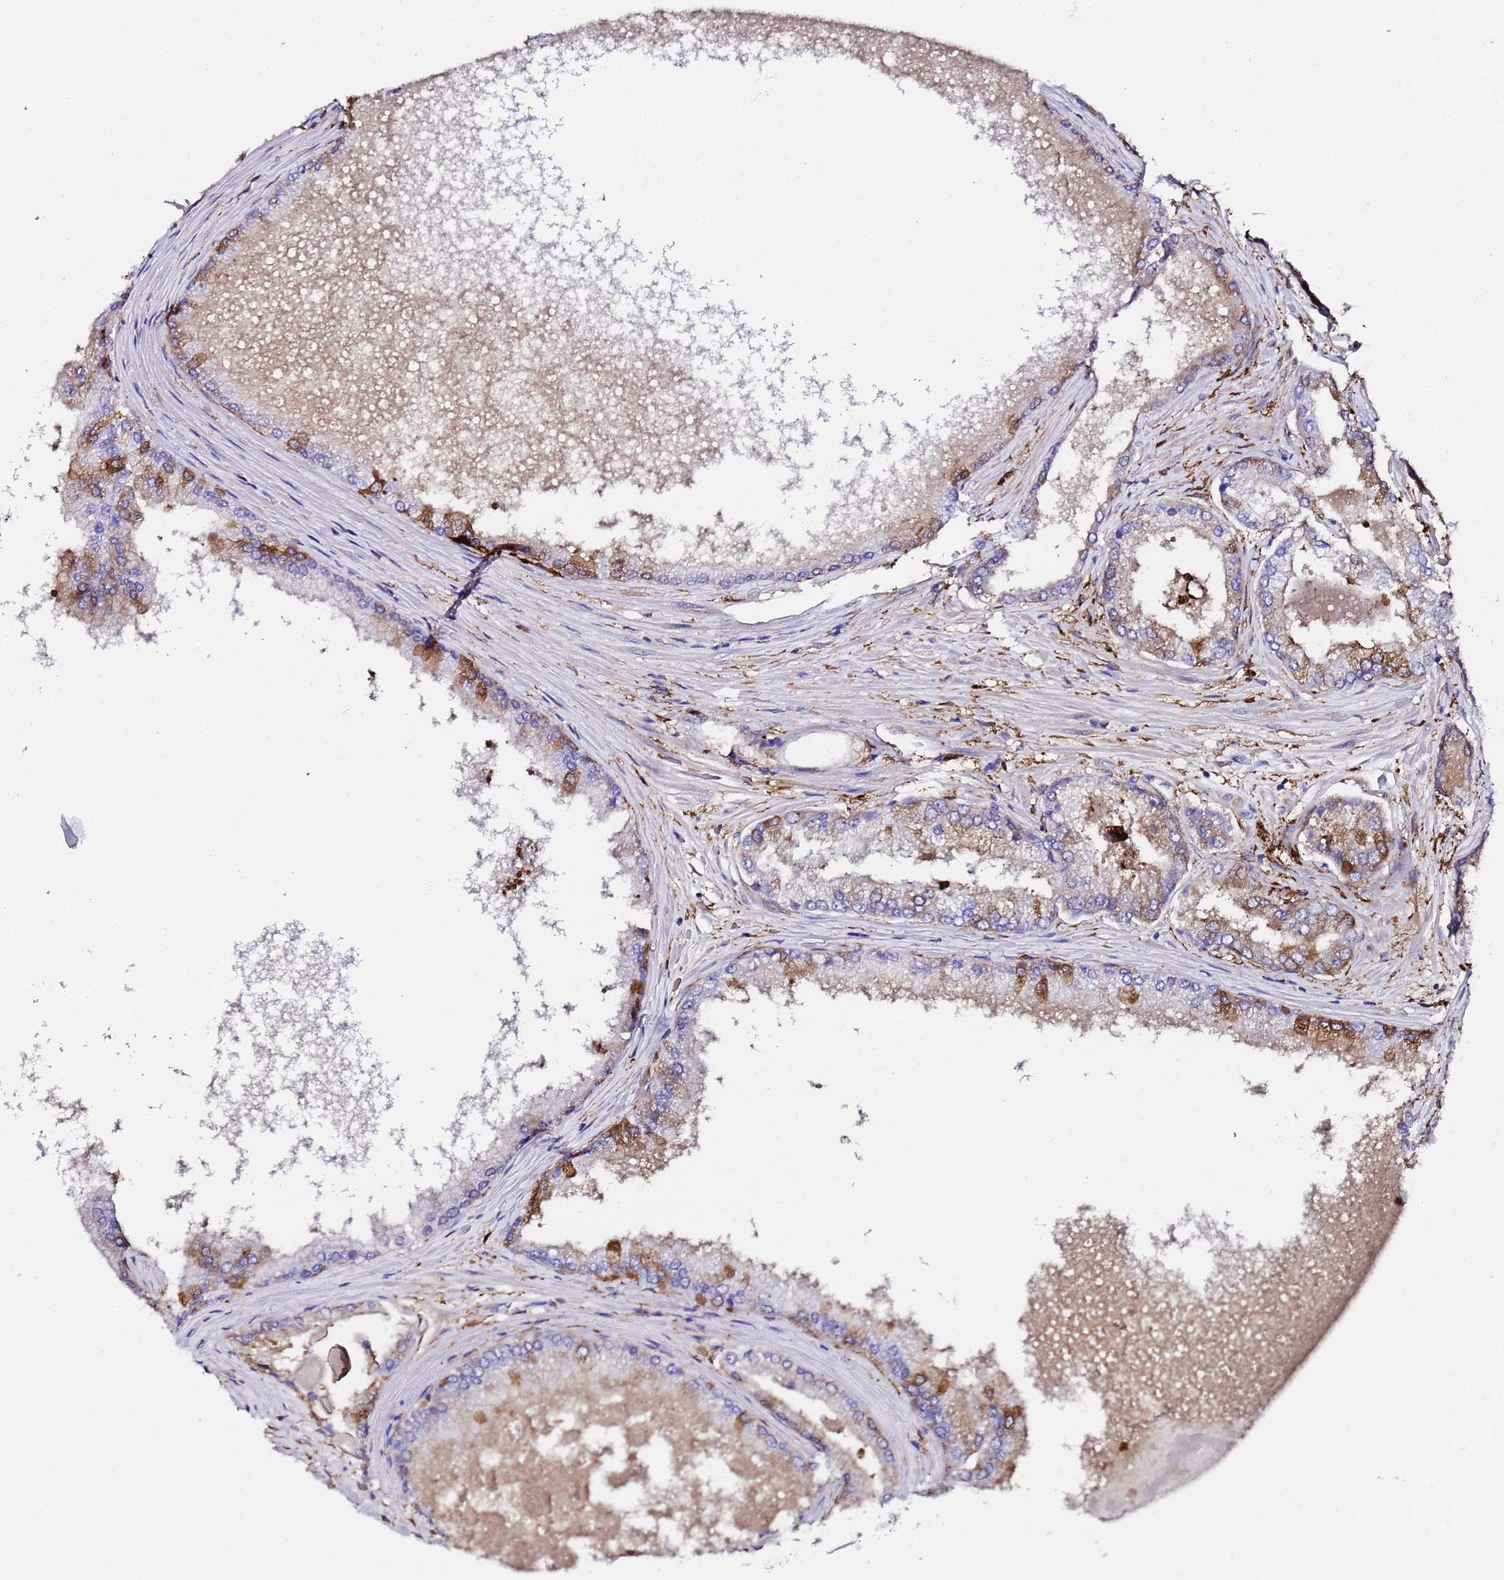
{"staining": {"intensity": "moderate", "quantity": "<25%", "location": "cytoplasmic/membranous"}, "tissue": "prostate cancer", "cell_type": "Tumor cells", "image_type": "cancer", "snomed": [{"axis": "morphology", "description": "Adenocarcinoma, Low grade"}, {"axis": "topography", "description": "Prostate"}], "caption": "IHC of prostate cancer exhibits low levels of moderate cytoplasmic/membranous expression in approximately <25% of tumor cells. (Brightfield microscopy of DAB IHC at high magnification).", "gene": "FTL", "patient": {"sex": "male", "age": 68}}